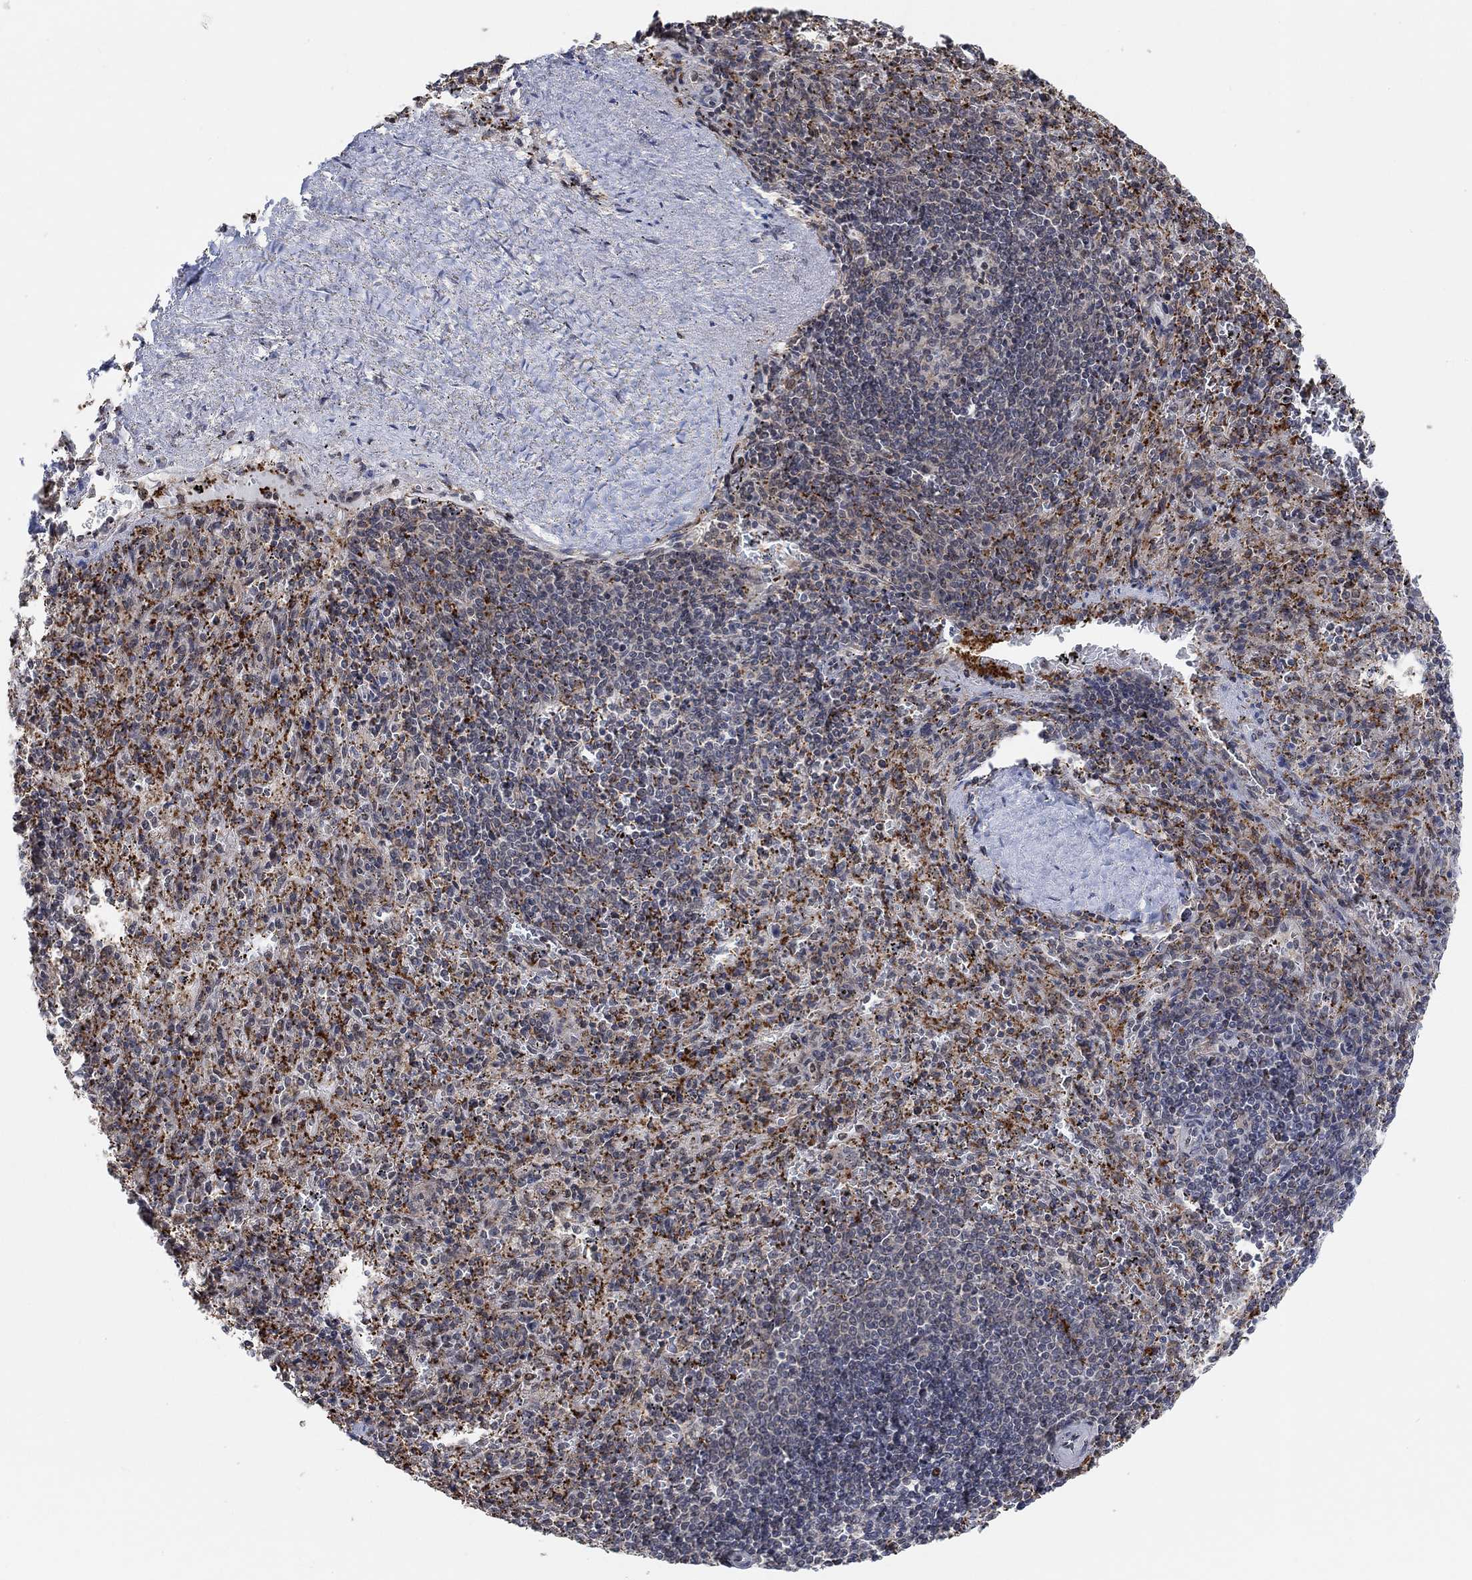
{"staining": {"intensity": "moderate", "quantity": "<25%", "location": "cytoplasmic/membranous"}, "tissue": "spleen", "cell_type": "Cells in red pulp", "image_type": "normal", "snomed": [{"axis": "morphology", "description": "Normal tissue, NOS"}, {"axis": "topography", "description": "Spleen"}], "caption": "Immunohistochemical staining of unremarkable spleen displays <25% levels of moderate cytoplasmic/membranous protein positivity in approximately <25% of cells in red pulp. (DAB (3,3'-diaminobenzidine) IHC with brightfield microscopy, high magnification).", "gene": "PWWP2B", "patient": {"sex": "male", "age": 57}}